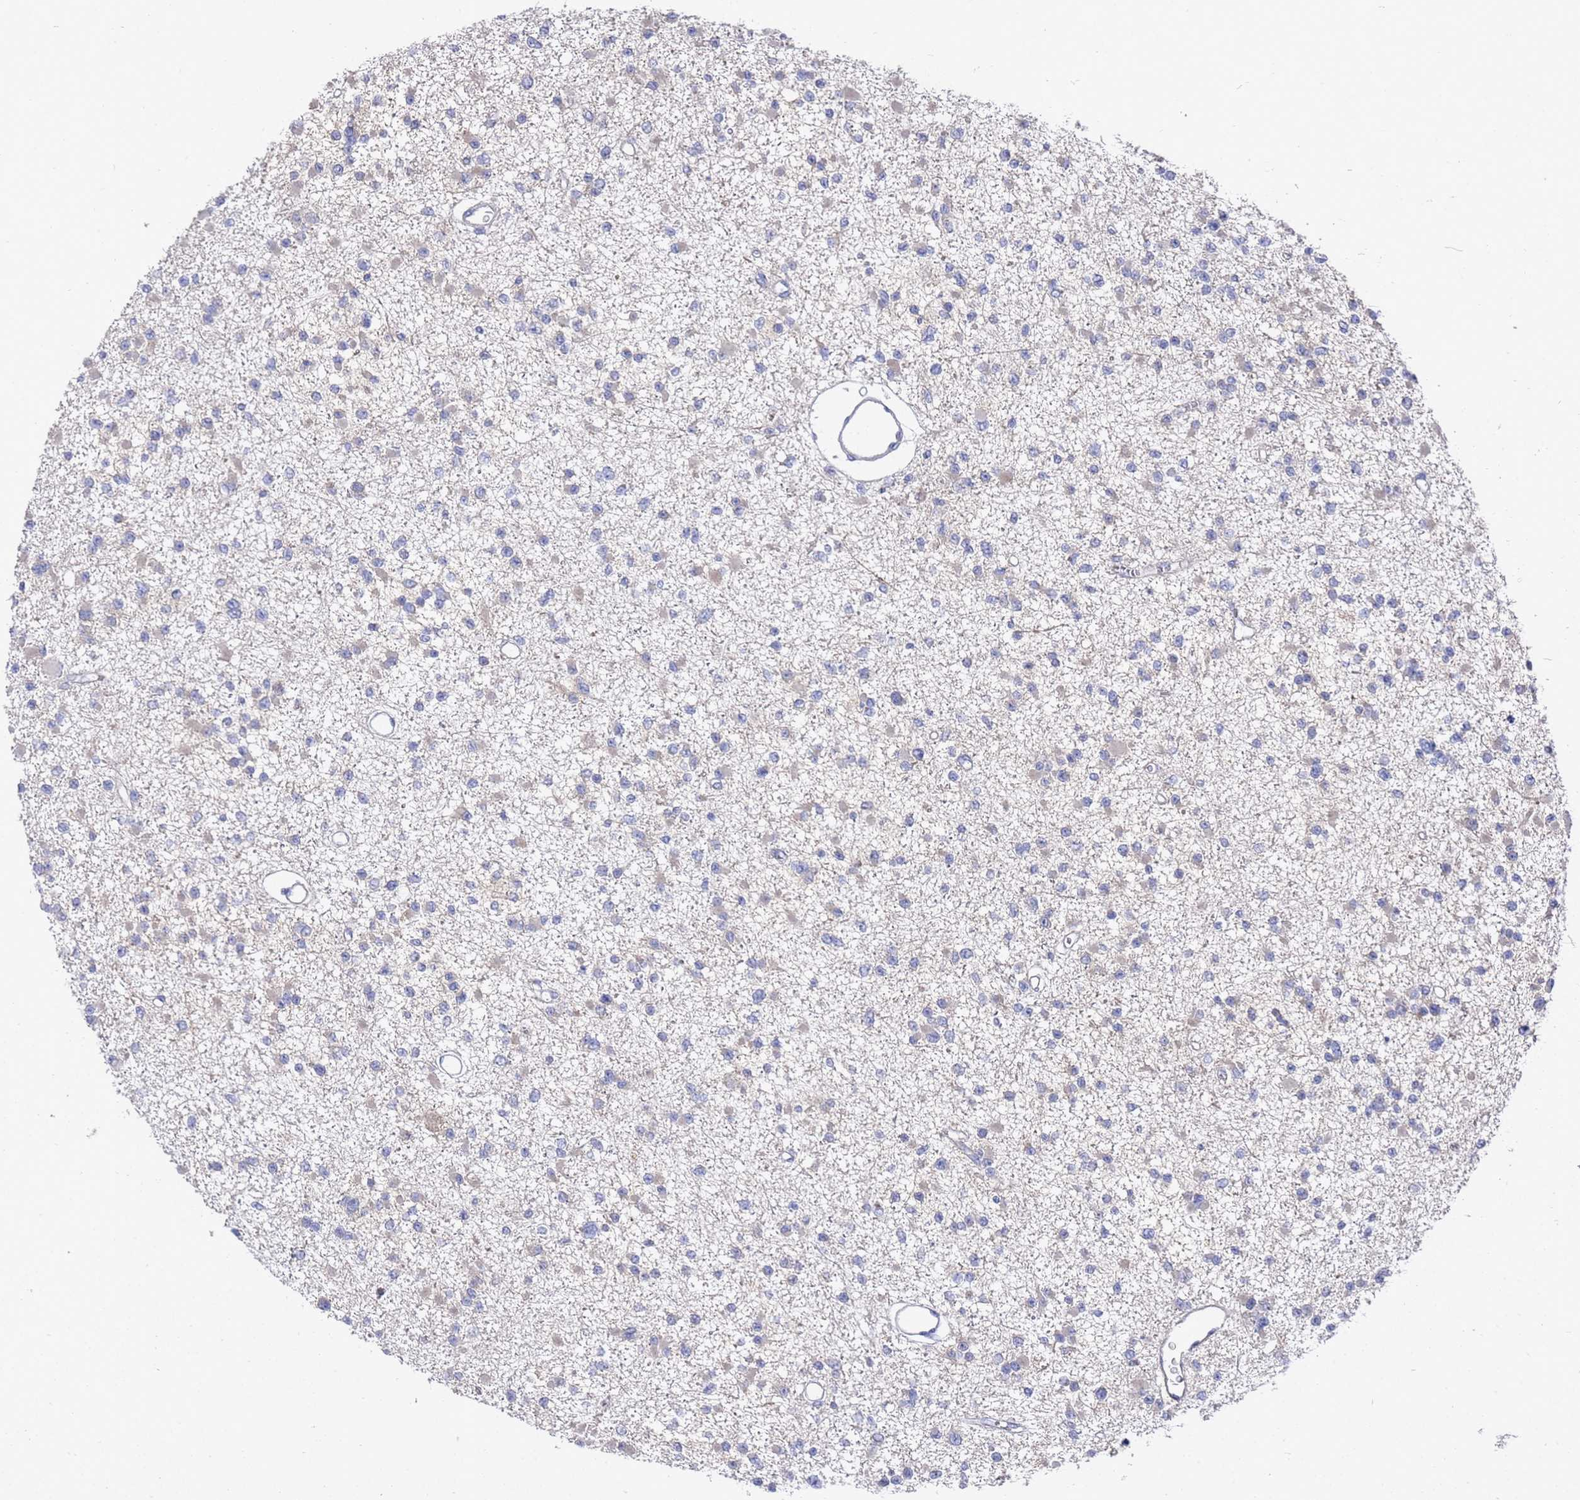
{"staining": {"intensity": "negative", "quantity": "none", "location": "none"}, "tissue": "glioma", "cell_type": "Tumor cells", "image_type": "cancer", "snomed": [{"axis": "morphology", "description": "Glioma, malignant, Low grade"}, {"axis": "topography", "description": "Brain"}], "caption": "IHC micrograph of human malignant glioma (low-grade) stained for a protein (brown), which displays no positivity in tumor cells.", "gene": "SCAPER", "patient": {"sex": "female", "age": 22}}